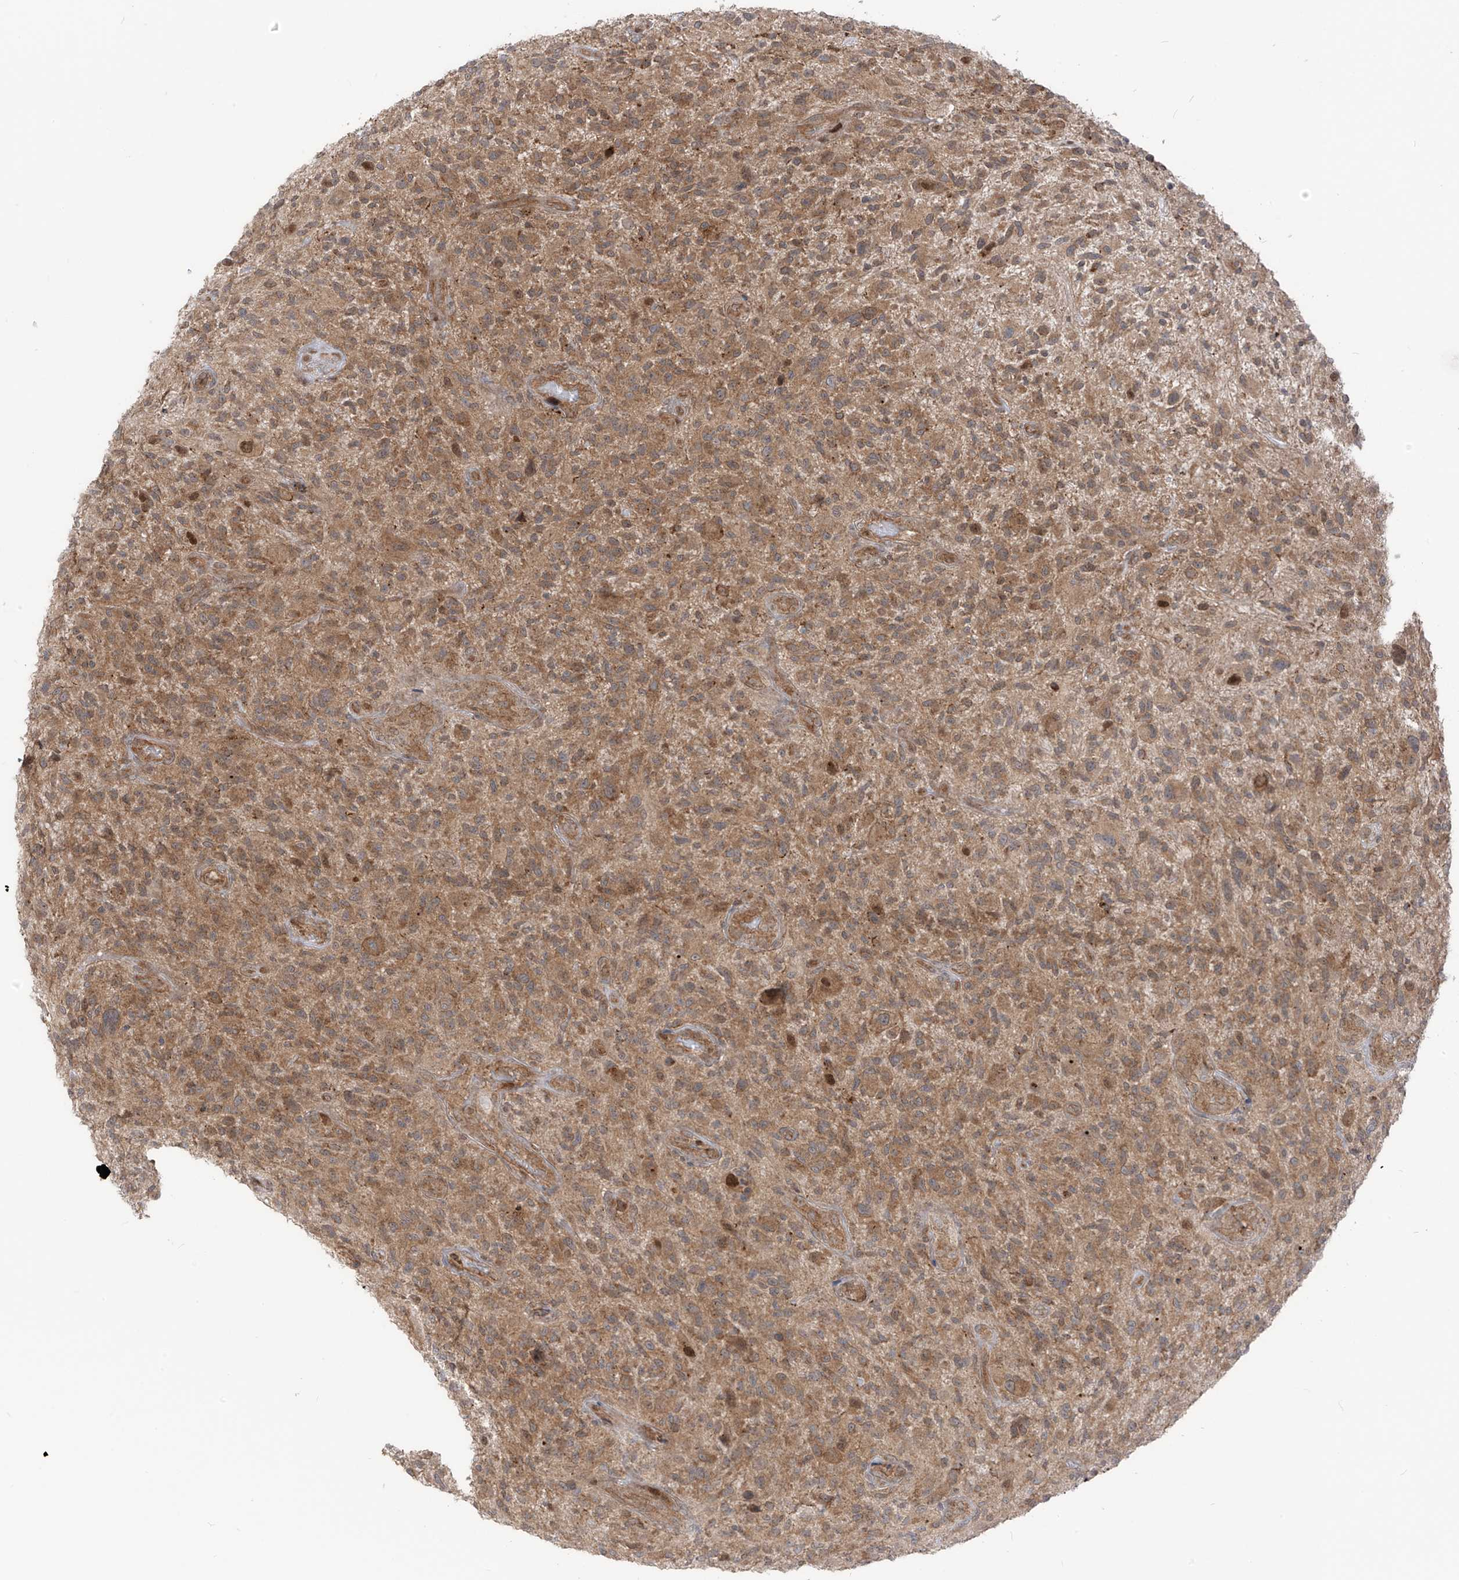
{"staining": {"intensity": "moderate", "quantity": ">75%", "location": "cytoplasmic/membranous"}, "tissue": "glioma", "cell_type": "Tumor cells", "image_type": "cancer", "snomed": [{"axis": "morphology", "description": "Glioma, malignant, High grade"}, {"axis": "topography", "description": "Brain"}], "caption": "IHC histopathology image of human malignant glioma (high-grade) stained for a protein (brown), which shows medium levels of moderate cytoplasmic/membranous staining in about >75% of tumor cells.", "gene": "PDE11A", "patient": {"sex": "male", "age": 47}}